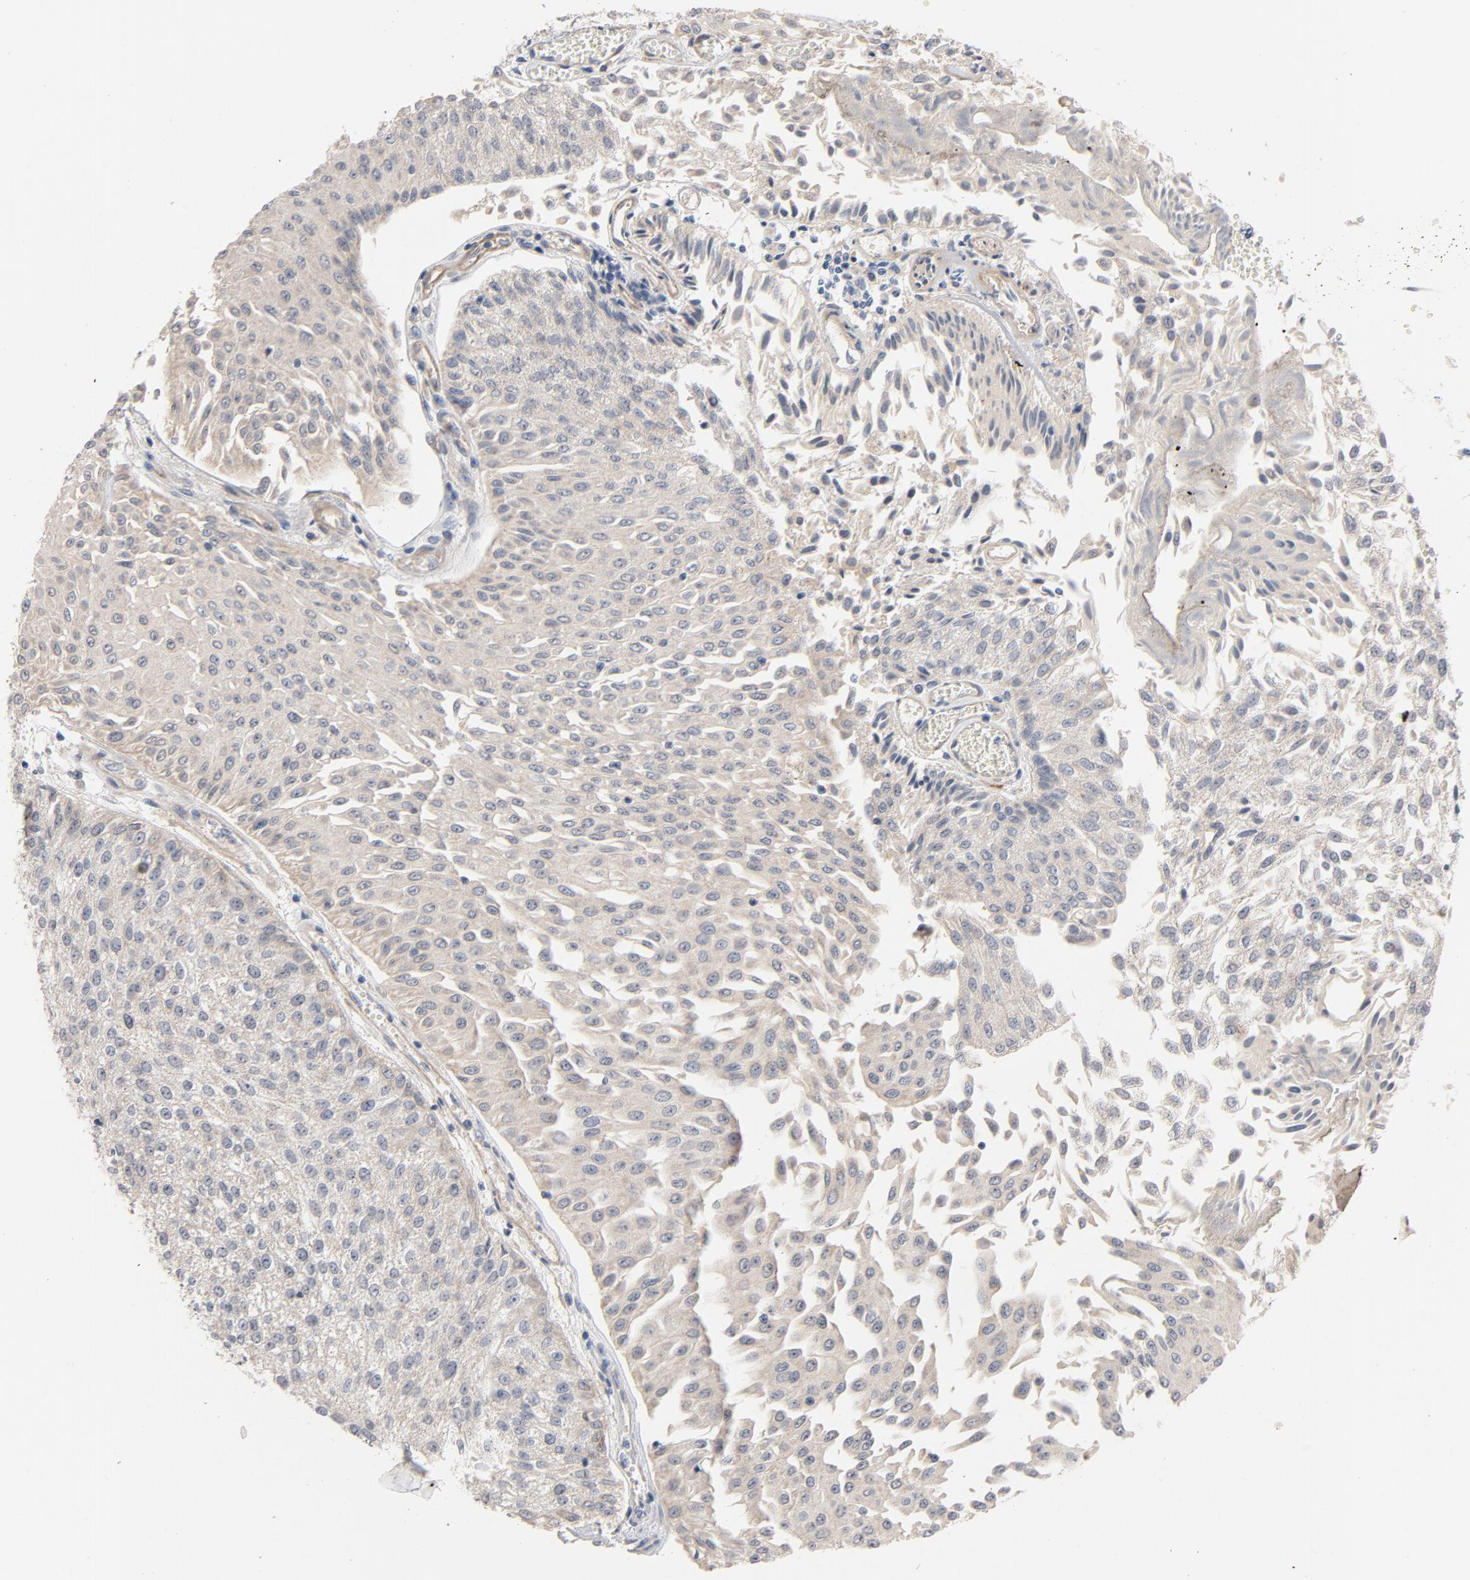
{"staining": {"intensity": "weak", "quantity": ">75%", "location": "cytoplasmic/membranous"}, "tissue": "urothelial cancer", "cell_type": "Tumor cells", "image_type": "cancer", "snomed": [{"axis": "morphology", "description": "Urothelial carcinoma, Low grade"}, {"axis": "topography", "description": "Urinary bladder"}], "caption": "Immunohistochemical staining of urothelial cancer reveals low levels of weak cytoplasmic/membranous expression in about >75% of tumor cells.", "gene": "CCDC134", "patient": {"sex": "male", "age": 86}}